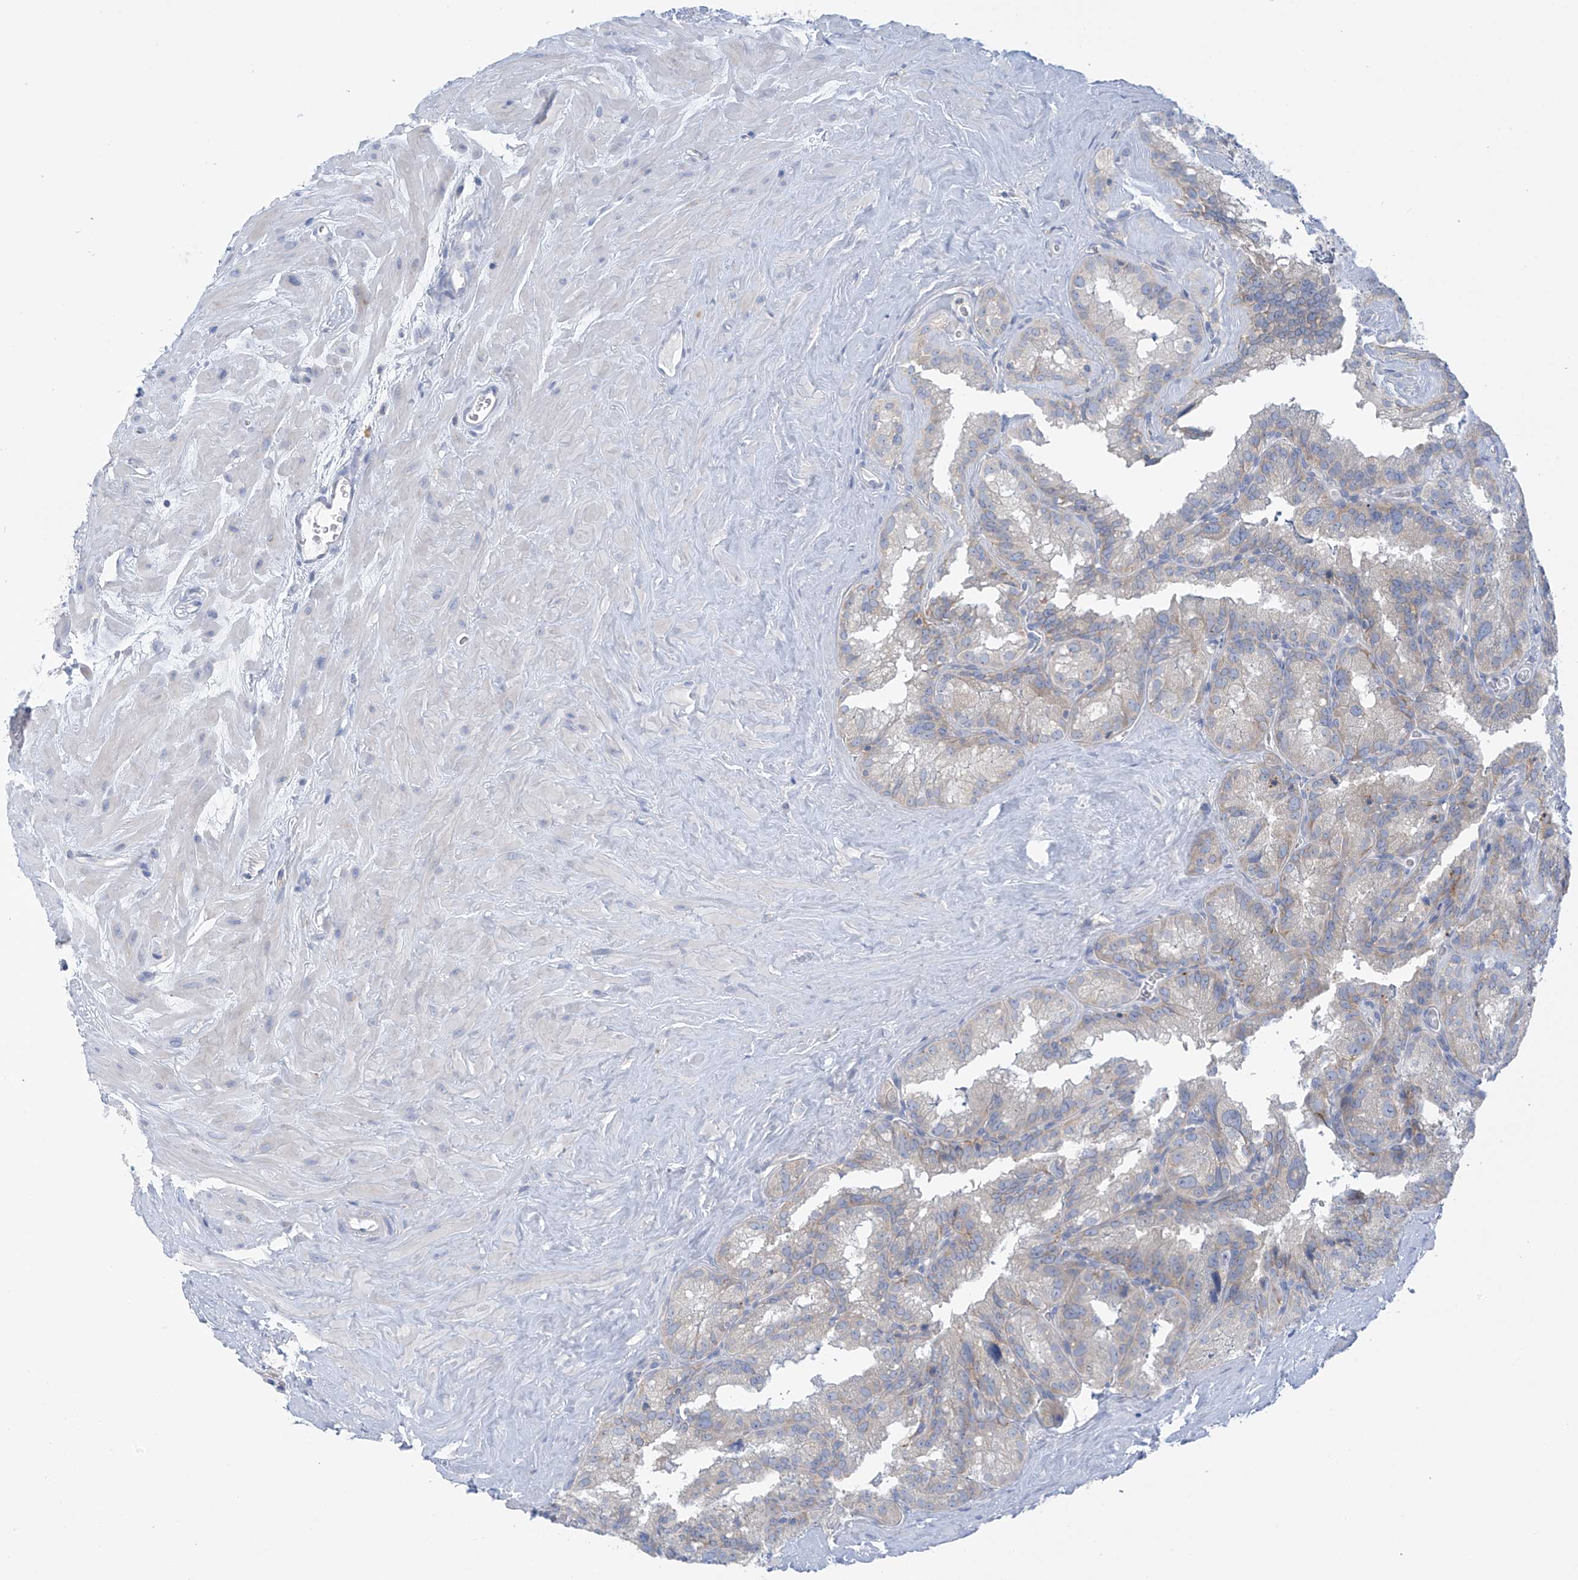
{"staining": {"intensity": "negative", "quantity": "none", "location": "none"}, "tissue": "seminal vesicle", "cell_type": "Glandular cells", "image_type": "normal", "snomed": [{"axis": "morphology", "description": "Normal tissue, NOS"}, {"axis": "topography", "description": "Prostate"}, {"axis": "topography", "description": "Seminal veicle"}], "caption": "This is an IHC image of normal human seminal vesicle. There is no positivity in glandular cells.", "gene": "SLC6A12", "patient": {"sex": "male", "age": 59}}